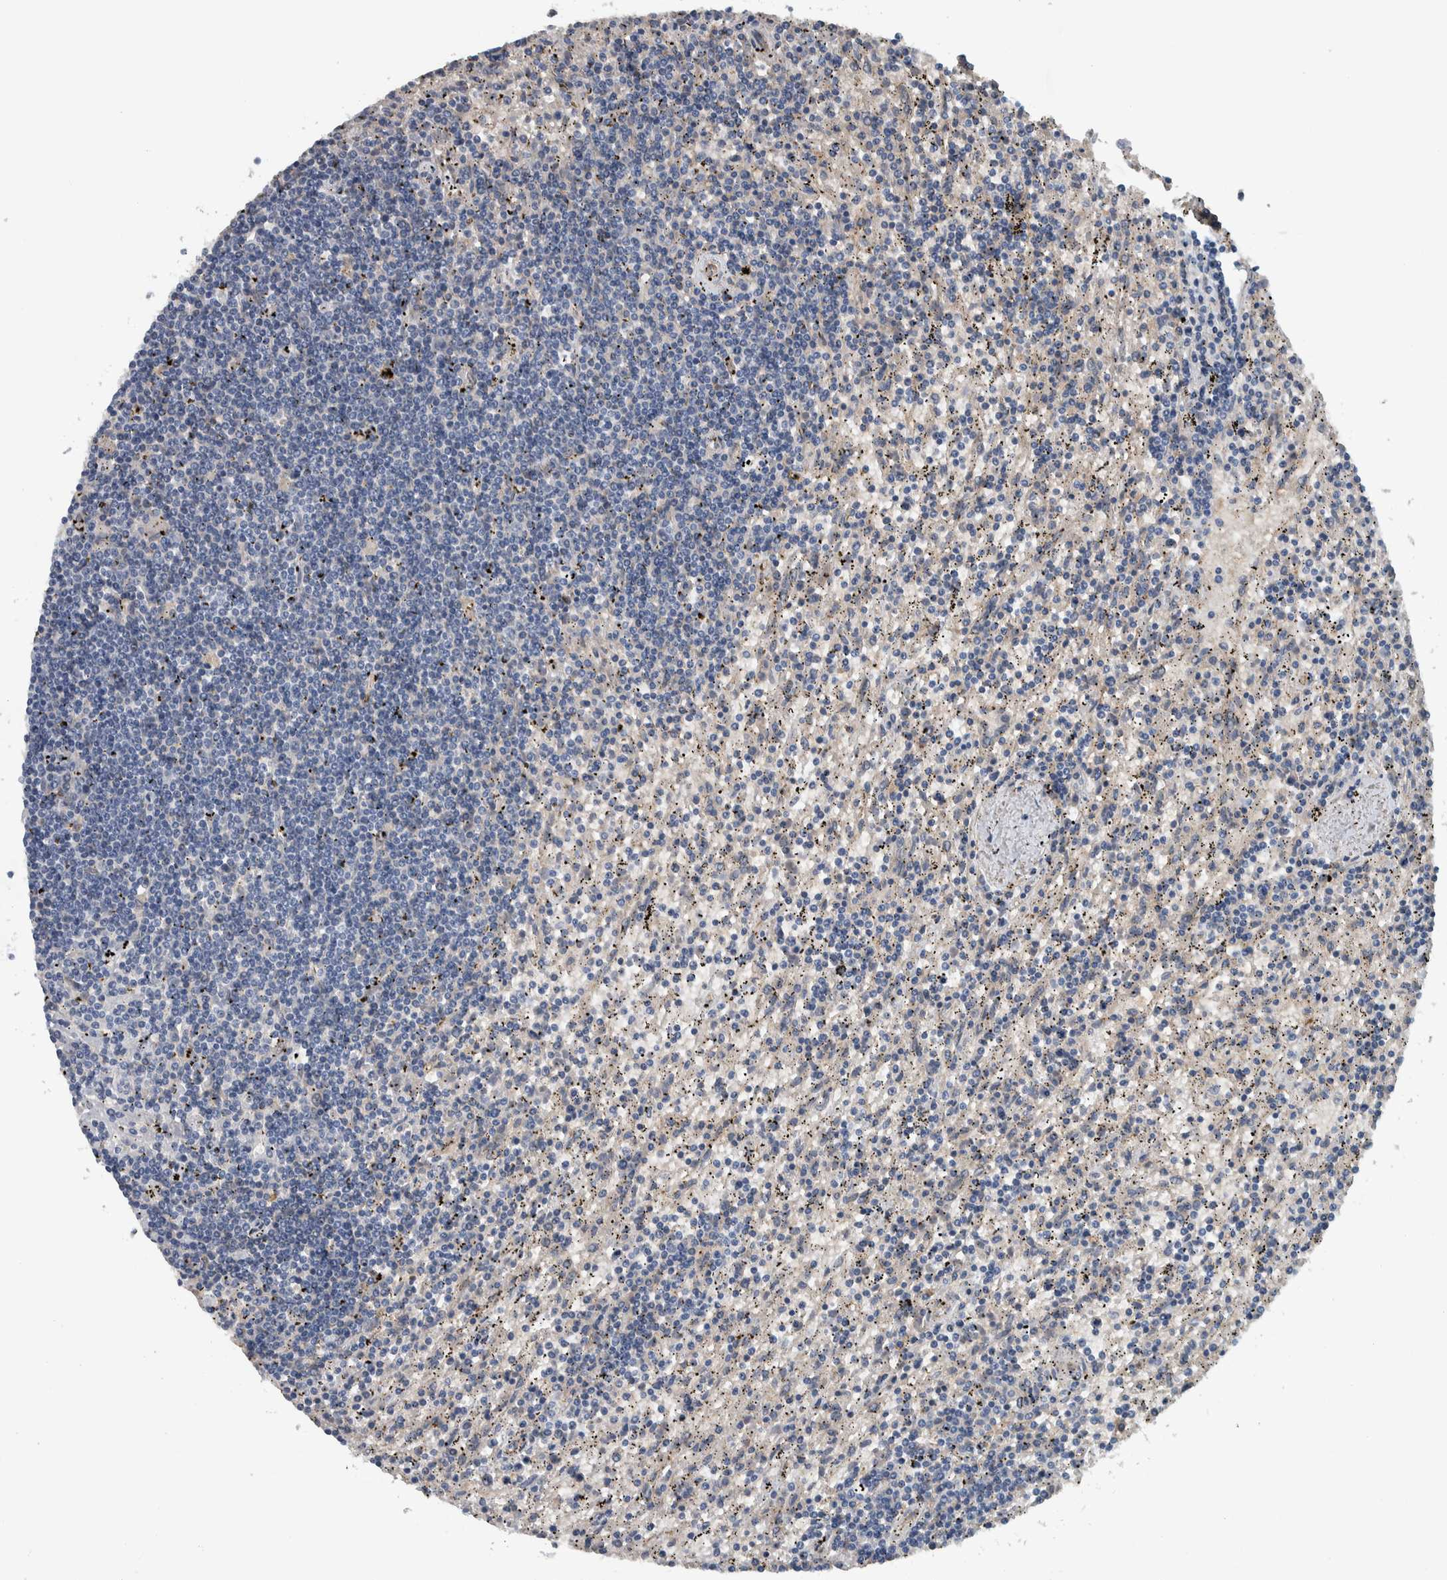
{"staining": {"intensity": "negative", "quantity": "none", "location": "none"}, "tissue": "lymphoma", "cell_type": "Tumor cells", "image_type": "cancer", "snomed": [{"axis": "morphology", "description": "Malignant lymphoma, non-Hodgkin's type, Low grade"}, {"axis": "topography", "description": "Spleen"}], "caption": "Low-grade malignant lymphoma, non-Hodgkin's type stained for a protein using IHC displays no staining tumor cells.", "gene": "SERPINC1", "patient": {"sex": "male", "age": 76}}